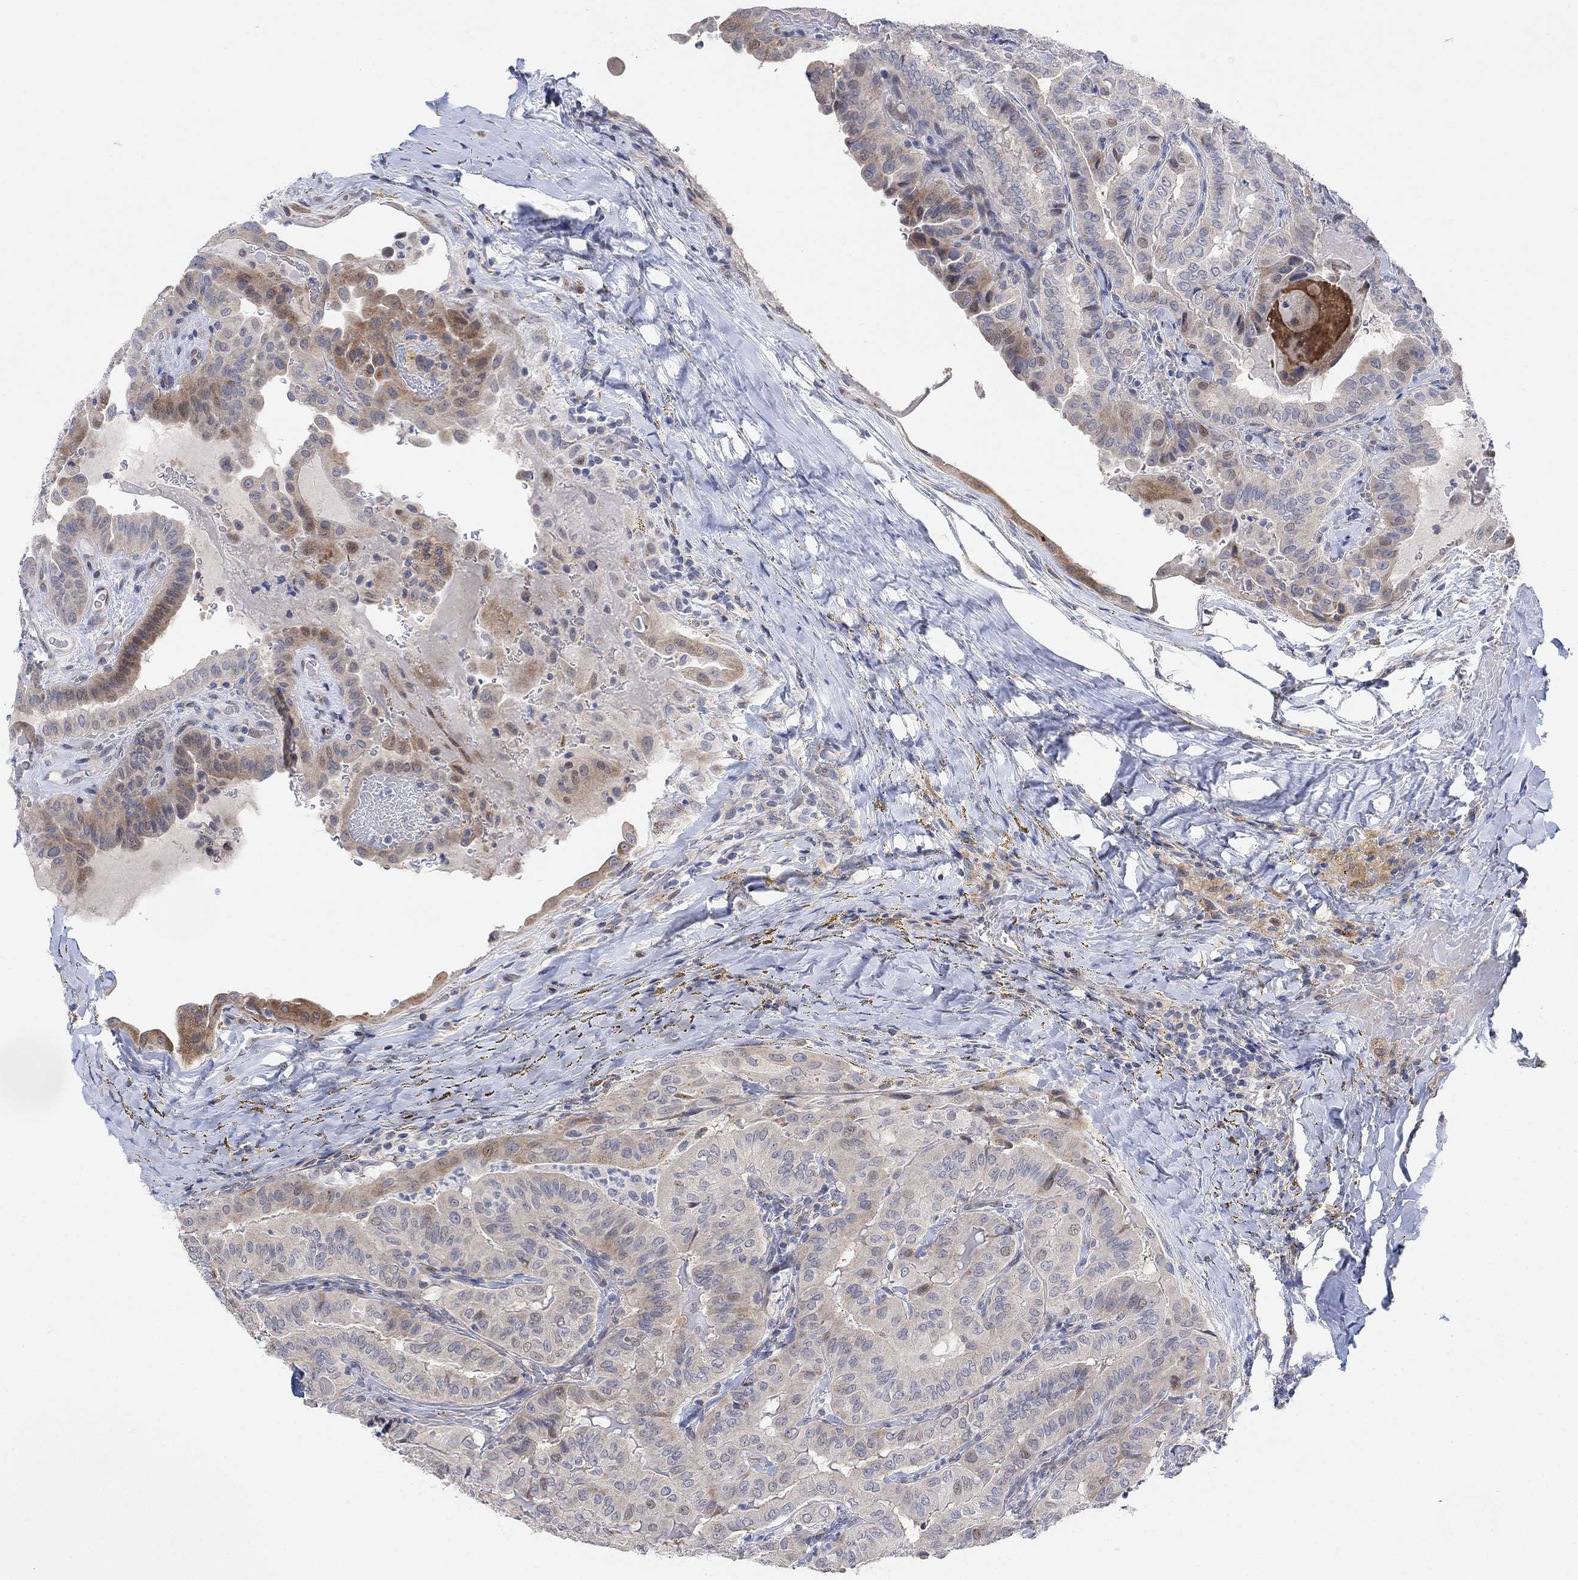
{"staining": {"intensity": "moderate", "quantity": "<25%", "location": "cytoplasmic/membranous"}, "tissue": "thyroid cancer", "cell_type": "Tumor cells", "image_type": "cancer", "snomed": [{"axis": "morphology", "description": "Papillary adenocarcinoma, NOS"}, {"axis": "topography", "description": "Thyroid gland"}], "caption": "A brown stain shows moderate cytoplasmic/membranous staining of a protein in papillary adenocarcinoma (thyroid) tumor cells.", "gene": "CNTF", "patient": {"sex": "female", "age": 68}}